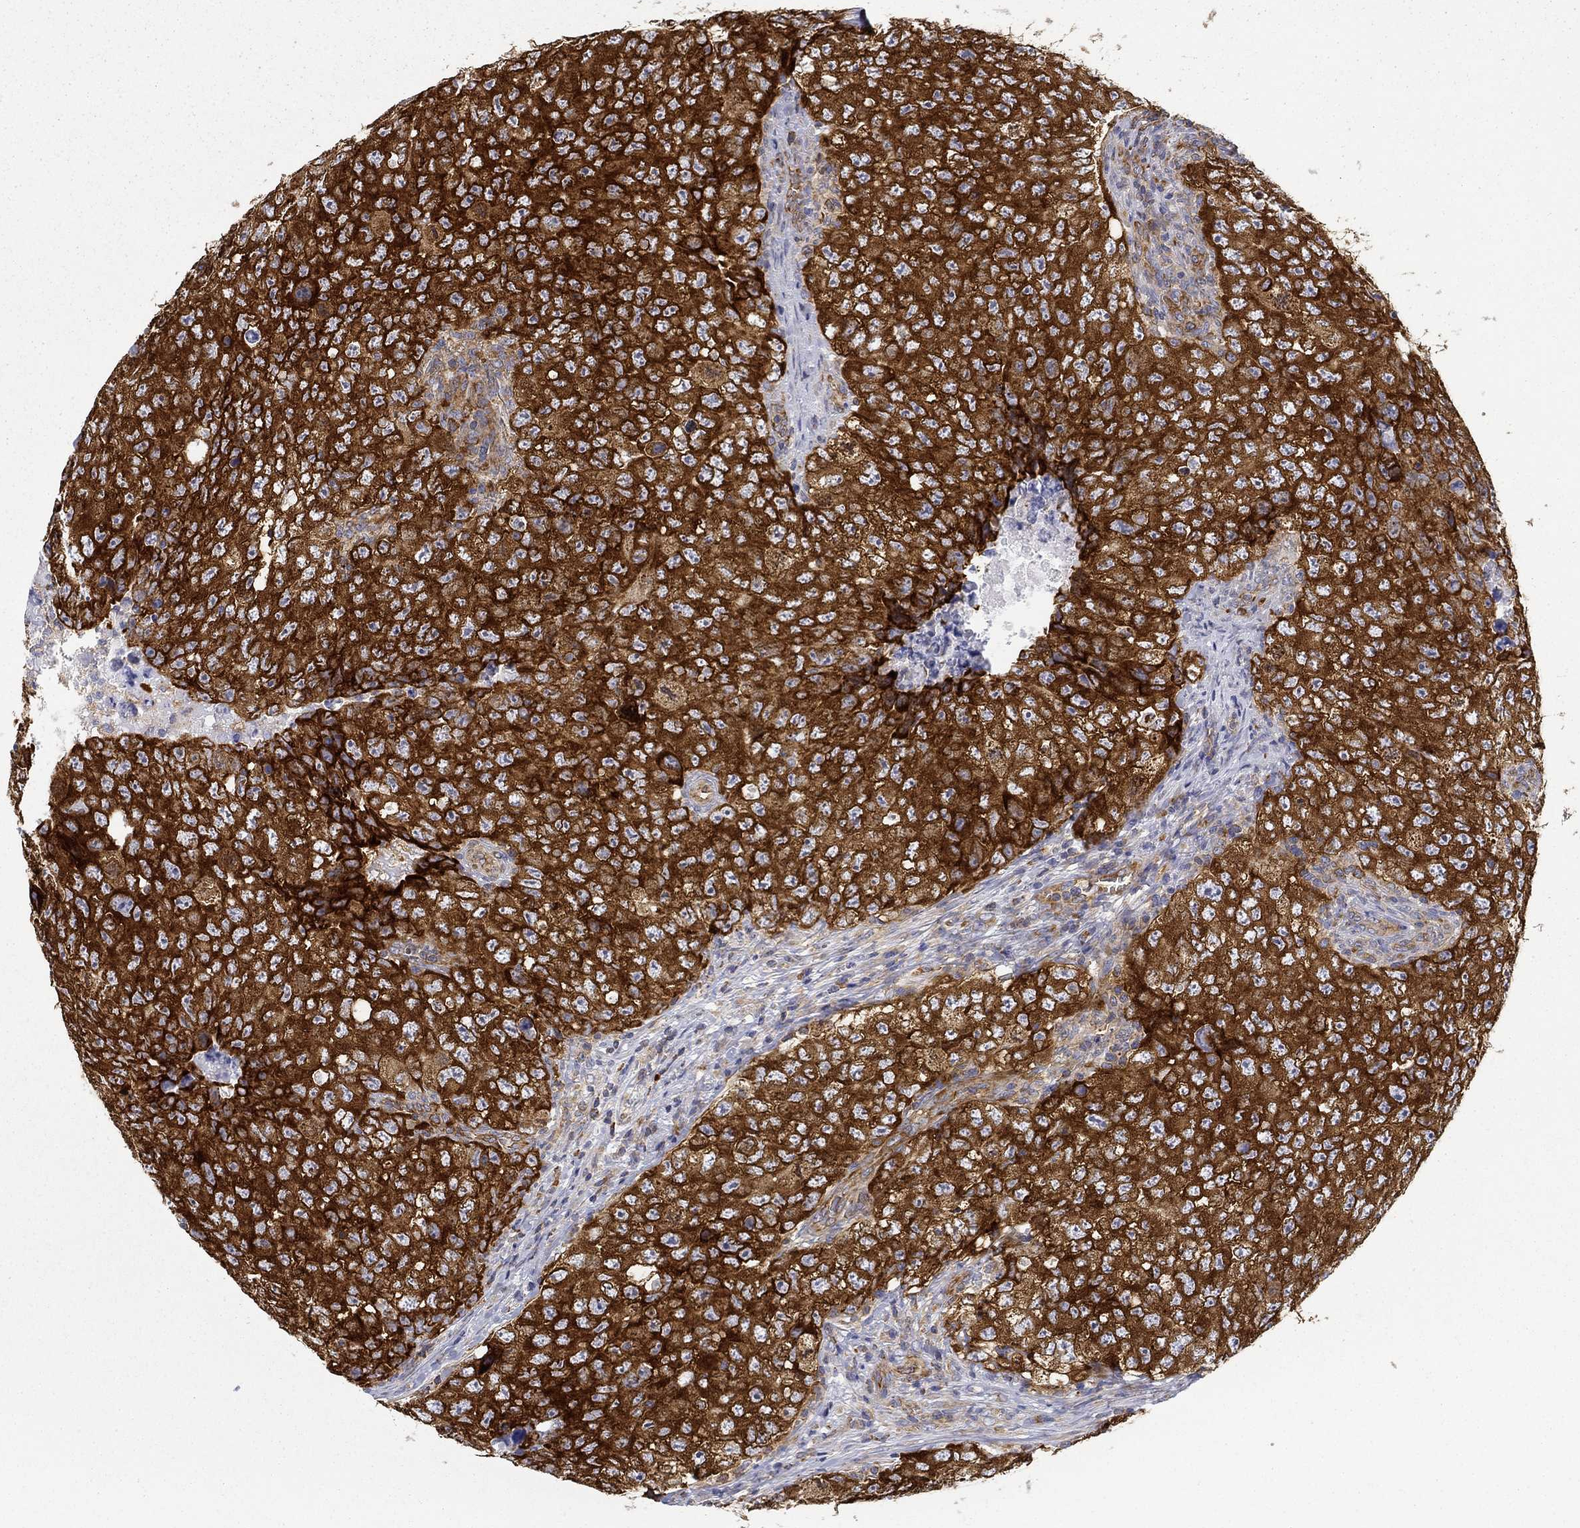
{"staining": {"intensity": "strong", "quantity": ">75%", "location": "cytoplasmic/membranous"}, "tissue": "testis cancer", "cell_type": "Tumor cells", "image_type": "cancer", "snomed": [{"axis": "morphology", "description": "Seminoma, NOS"}, {"axis": "topography", "description": "Testis"}], "caption": "The immunohistochemical stain shows strong cytoplasmic/membranous positivity in tumor cells of testis cancer tissue.", "gene": "FXR1", "patient": {"sex": "male", "age": 34}}